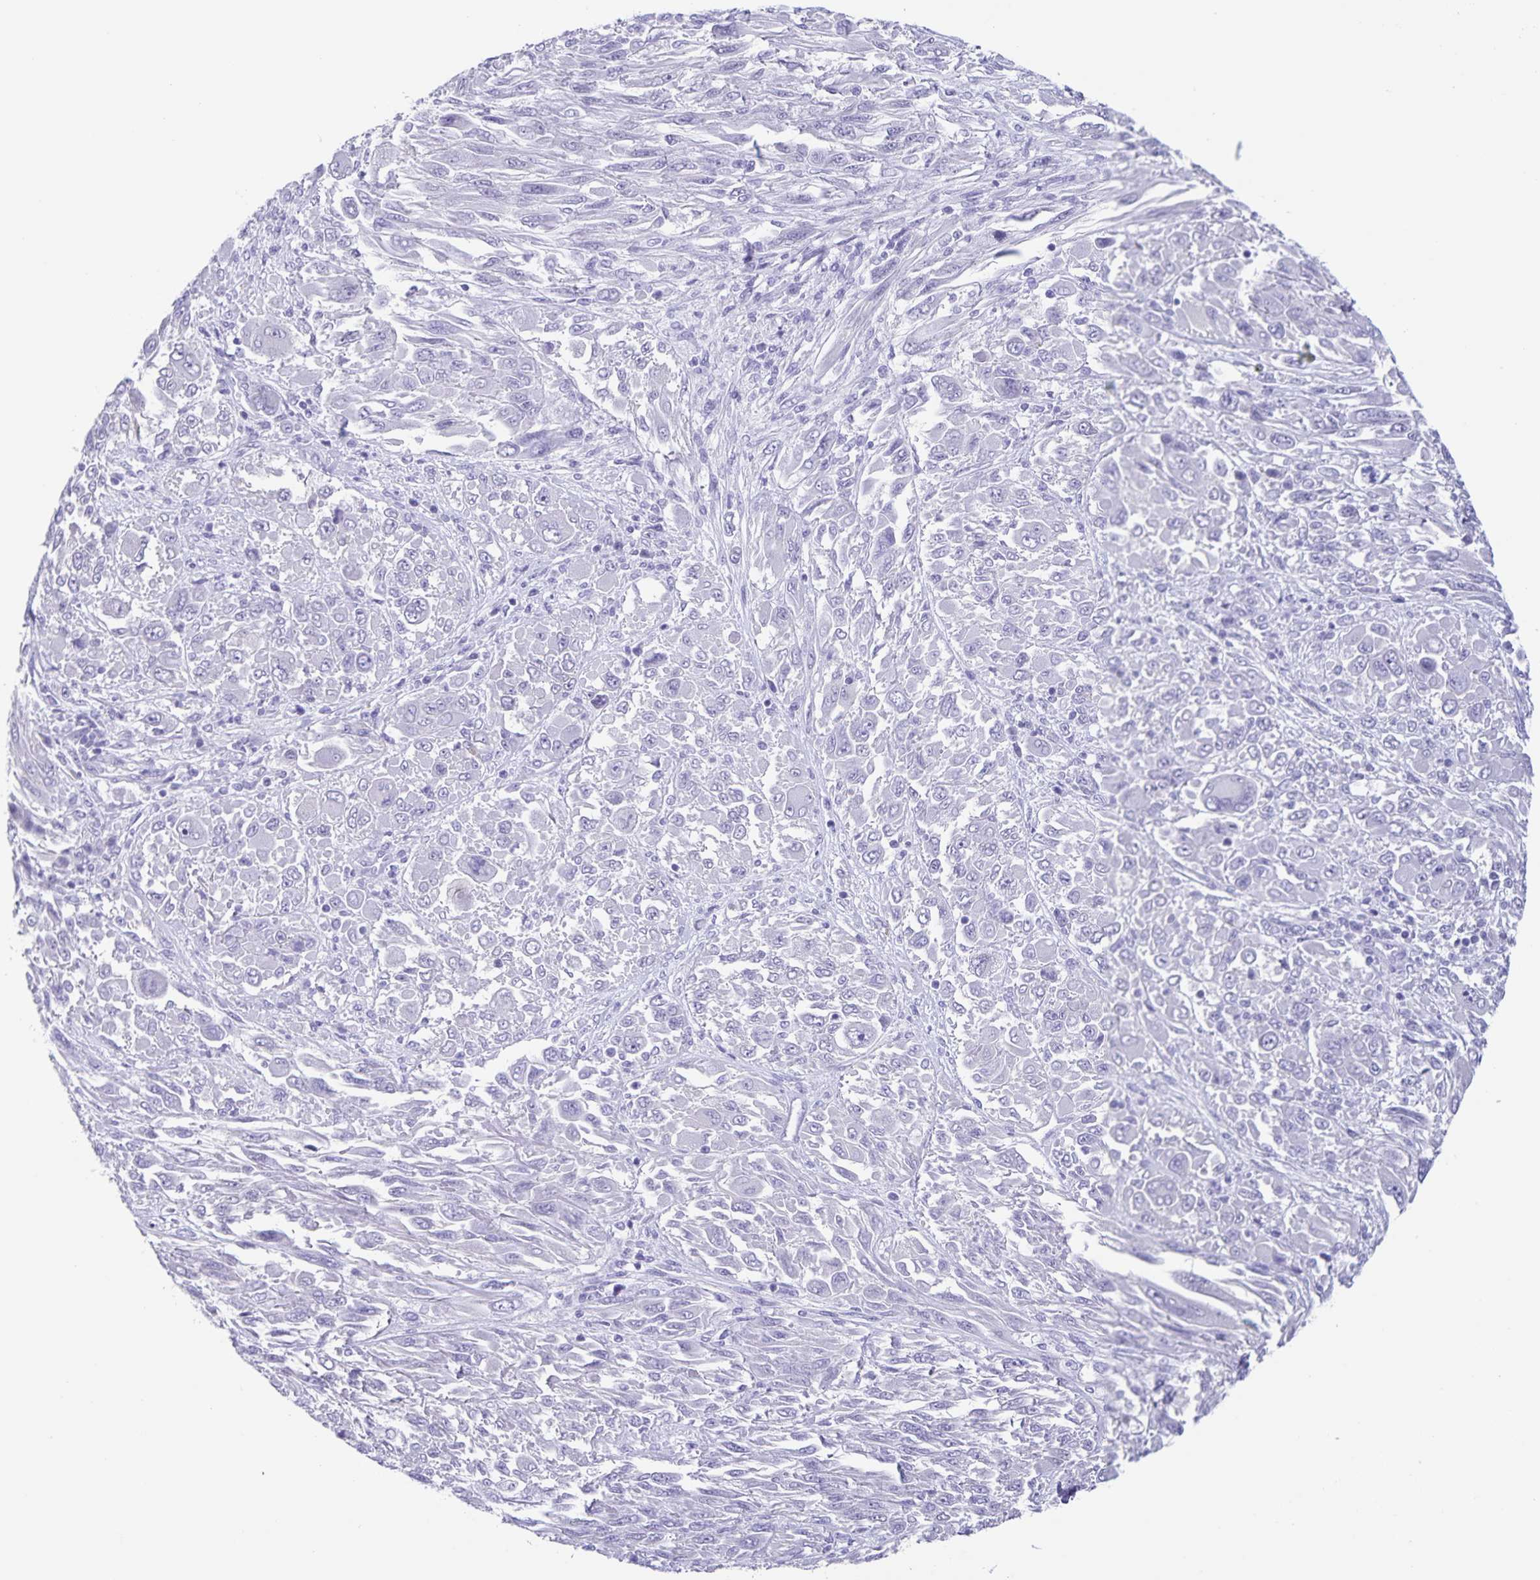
{"staining": {"intensity": "negative", "quantity": "none", "location": "none"}, "tissue": "melanoma", "cell_type": "Tumor cells", "image_type": "cancer", "snomed": [{"axis": "morphology", "description": "Malignant melanoma, NOS"}, {"axis": "topography", "description": "Skin"}], "caption": "This is an immunohistochemistry (IHC) photomicrograph of melanoma. There is no staining in tumor cells.", "gene": "C11orf42", "patient": {"sex": "female", "age": 91}}